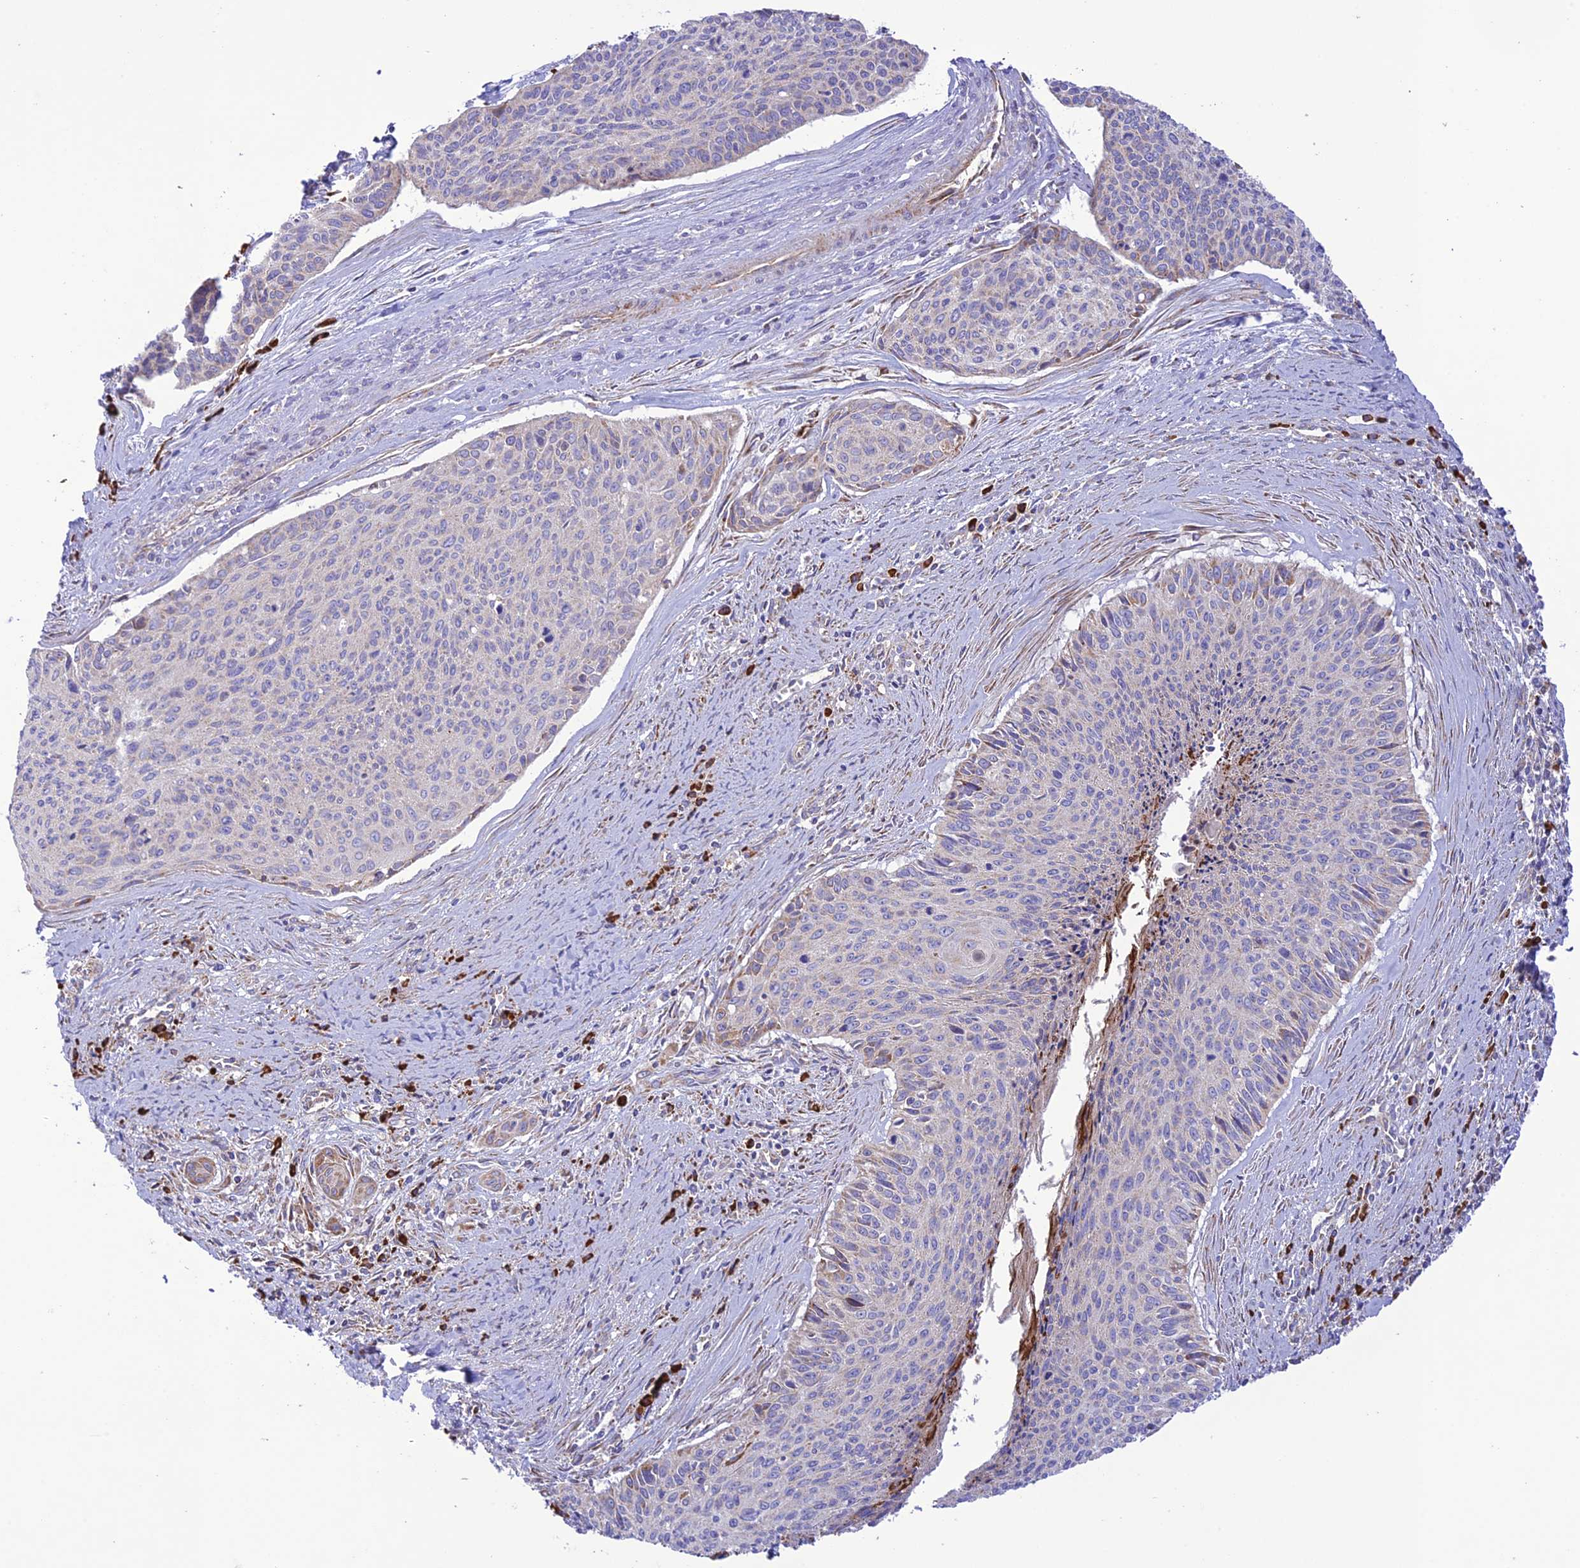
{"staining": {"intensity": "negative", "quantity": "none", "location": "none"}, "tissue": "cervical cancer", "cell_type": "Tumor cells", "image_type": "cancer", "snomed": [{"axis": "morphology", "description": "Squamous cell carcinoma, NOS"}, {"axis": "topography", "description": "Cervix"}], "caption": "Cervical squamous cell carcinoma was stained to show a protein in brown. There is no significant staining in tumor cells.", "gene": "UAP1L1", "patient": {"sex": "female", "age": 55}}